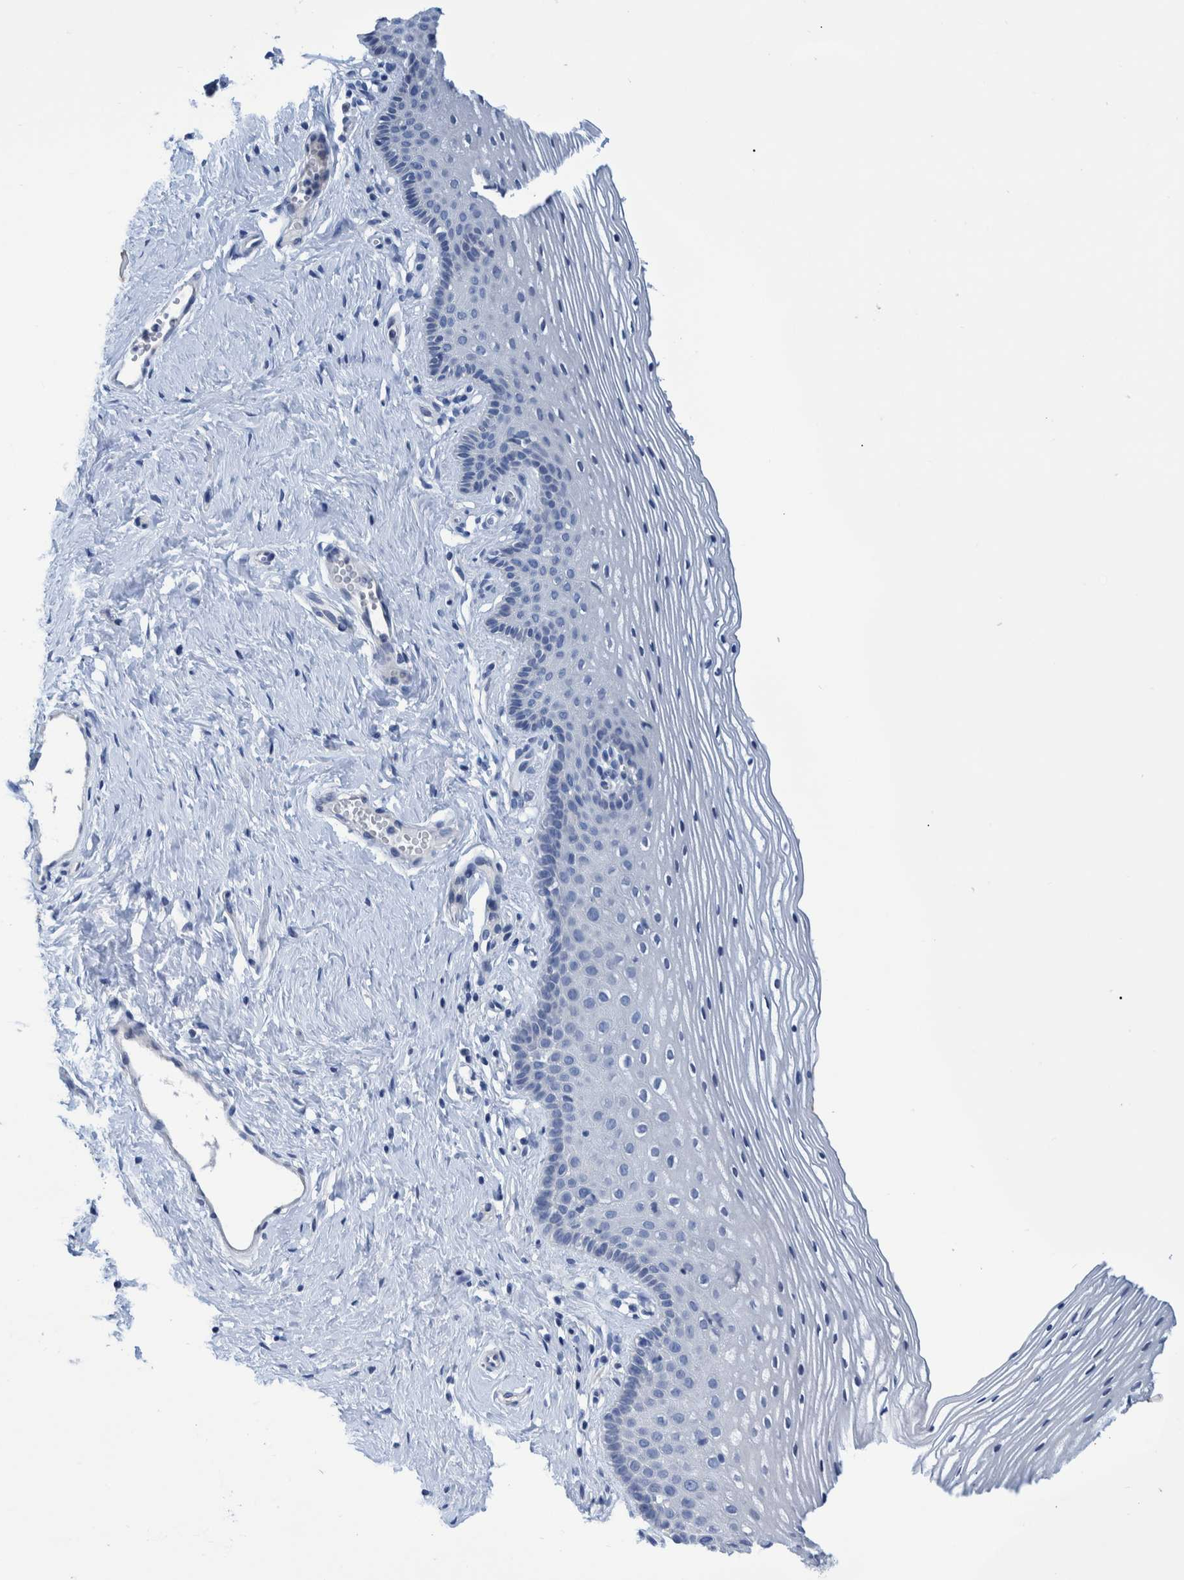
{"staining": {"intensity": "negative", "quantity": "none", "location": "none"}, "tissue": "vagina", "cell_type": "Squamous epithelial cells", "image_type": "normal", "snomed": [{"axis": "morphology", "description": "Normal tissue, NOS"}, {"axis": "topography", "description": "Vagina"}], "caption": "Human vagina stained for a protein using immunohistochemistry (IHC) demonstrates no staining in squamous epithelial cells.", "gene": "MKS1", "patient": {"sex": "female", "age": 32}}